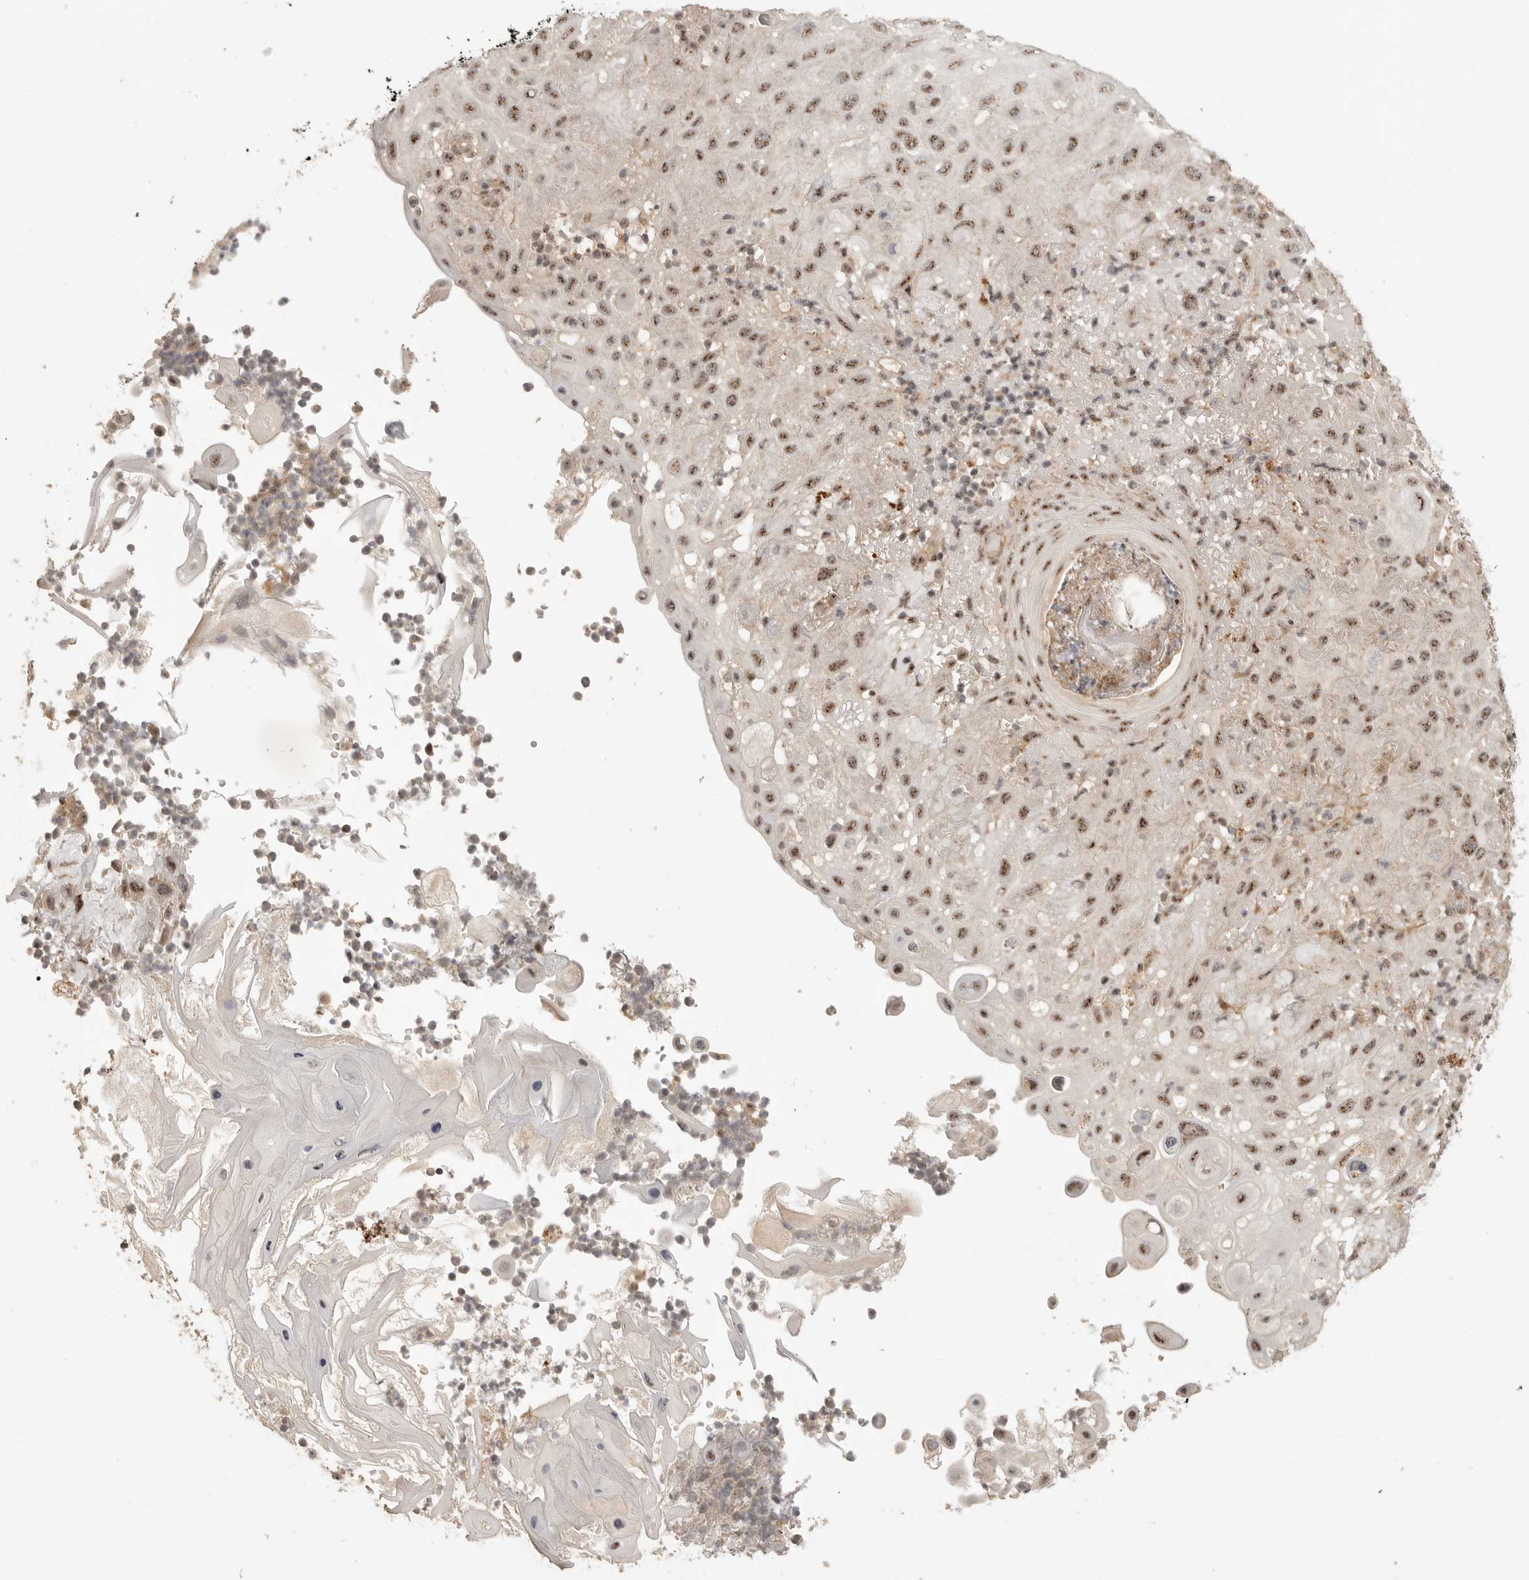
{"staining": {"intensity": "moderate", "quantity": ">75%", "location": "nuclear"}, "tissue": "skin cancer", "cell_type": "Tumor cells", "image_type": "cancer", "snomed": [{"axis": "morphology", "description": "Normal tissue, NOS"}, {"axis": "morphology", "description": "Squamous cell carcinoma, NOS"}, {"axis": "topography", "description": "Skin"}], "caption": "Protein expression by immunohistochemistry shows moderate nuclear staining in approximately >75% of tumor cells in skin cancer (squamous cell carcinoma).", "gene": "POMP", "patient": {"sex": "female", "age": 96}}